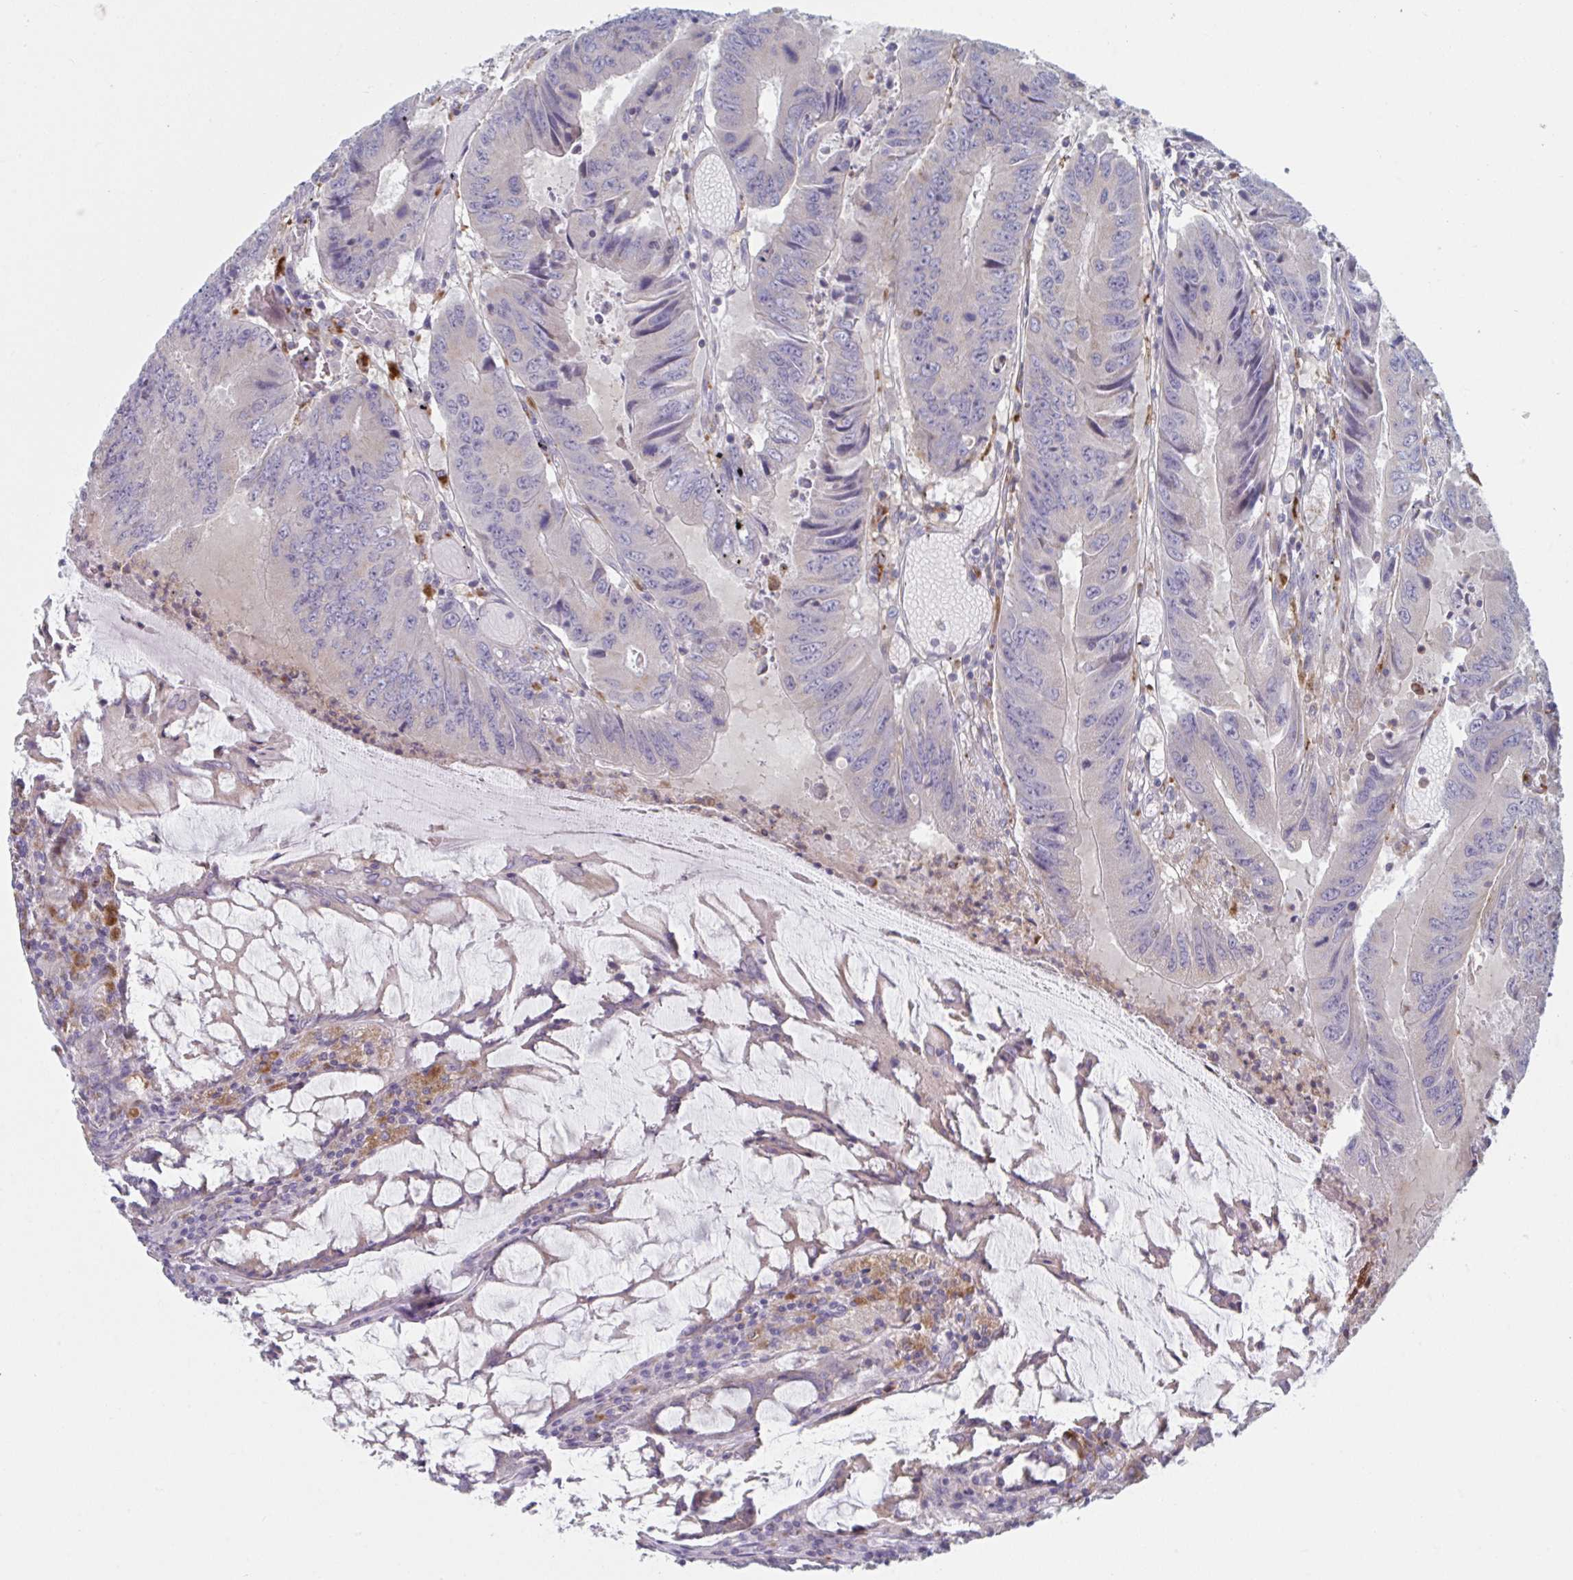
{"staining": {"intensity": "moderate", "quantity": "<25%", "location": "cytoplasmic/membranous"}, "tissue": "colorectal cancer", "cell_type": "Tumor cells", "image_type": "cancer", "snomed": [{"axis": "morphology", "description": "Adenocarcinoma, NOS"}, {"axis": "topography", "description": "Colon"}], "caption": "High-power microscopy captured an IHC histopathology image of colorectal adenocarcinoma, revealing moderate cytoplasmic/membranous staining in approximately <25% of tumor cells.", "gene": "NIPSNAP1", "patient": {"sex": "male", "age": 53}}